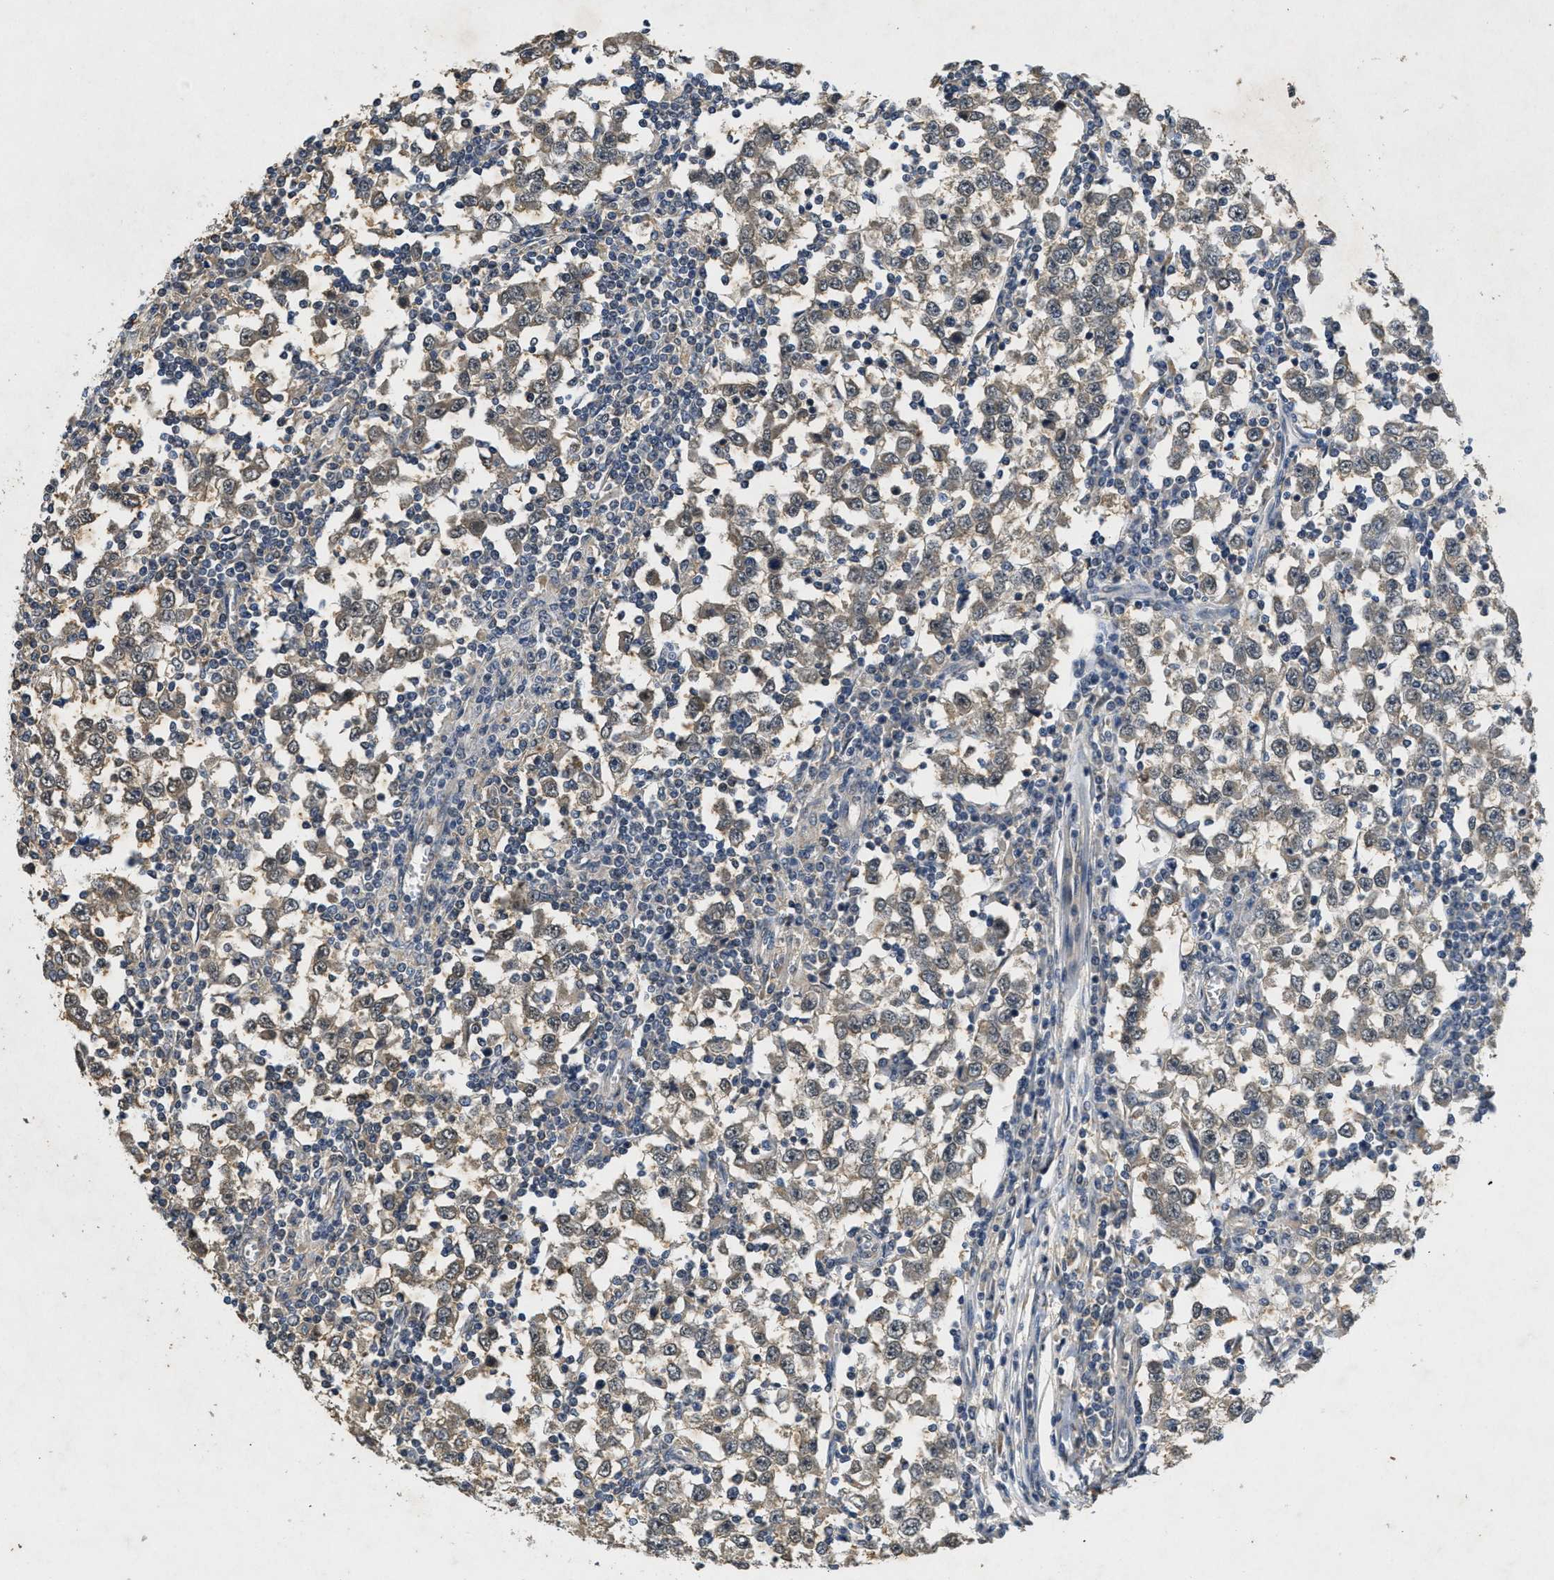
{"staining": {"intensity": "weak", "quantity": ">75%", "location": "cytoplasmic/membranous"}, "tissue": "testis cancer", "cell_type": "Tumor cells", "image_type": "cancer", "snomed": [{"axis": "morphology", "description": "Seminoma, NOS"}, {"axis": "topography", "description": "Testis"}], "caption": "Brown immunohistochemical staining in testis seminoma demonstrates weak cytoplasmic/membranous expression in approximately >75% of tumor cells.", "gene": "PAPOLG", "patient": {"sex": "male", "age": 65}}